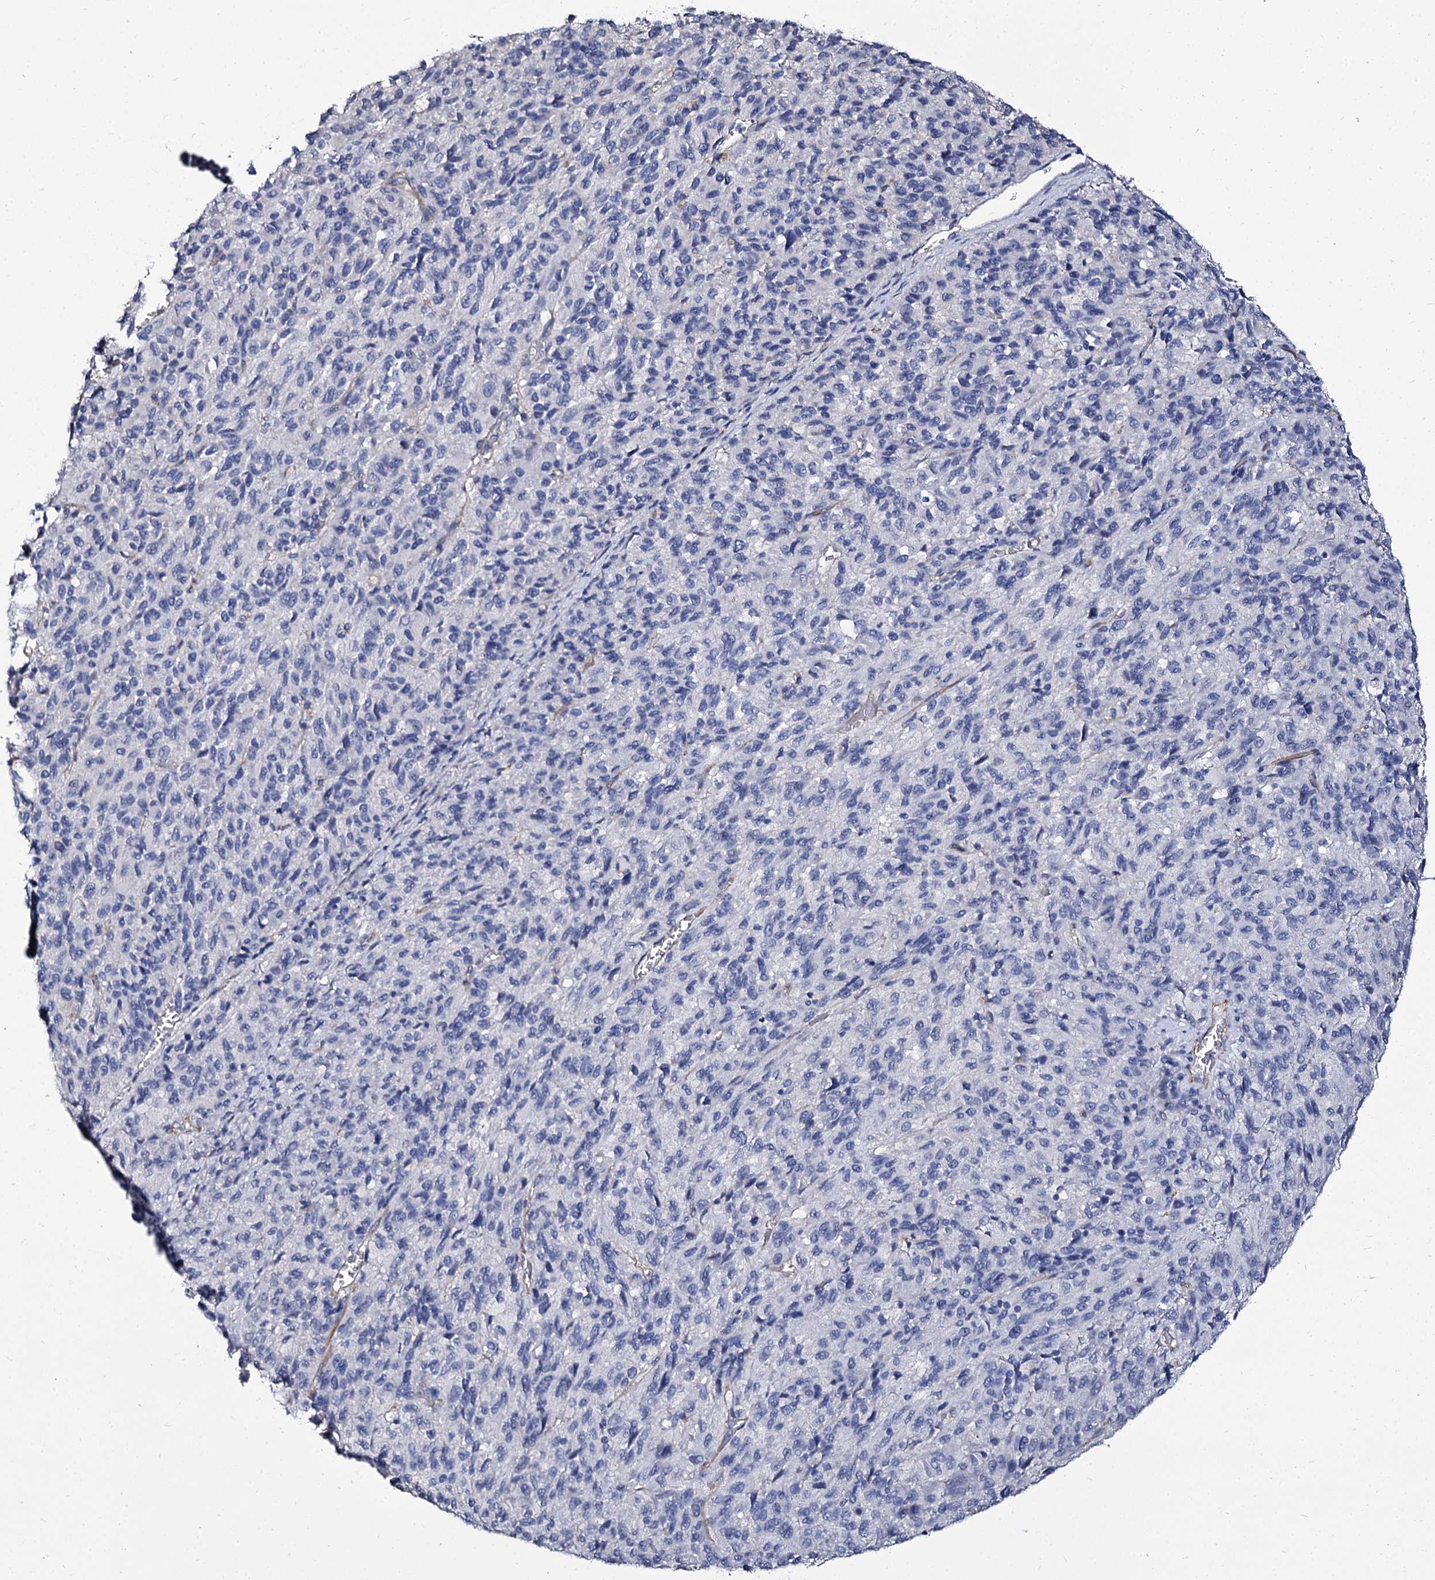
{"staining": {"intensity": "negative", "quantity": "none", "location": "none"}, "tissue": "melanoma", "cell_type": "Tumor cells", "image_type": "cancer", "snomed": [{"axis": "morphology", "description": "Malignant melanoma, Metastatic site"}, {"axis": "topography", "description": "Lung"}], "caption": "Immunohistochemical staining of melanoma demonstrates no significant positivity in tumor cells.", "gene": "CBFB", "patient": {"sex": "male", "age": 64}}